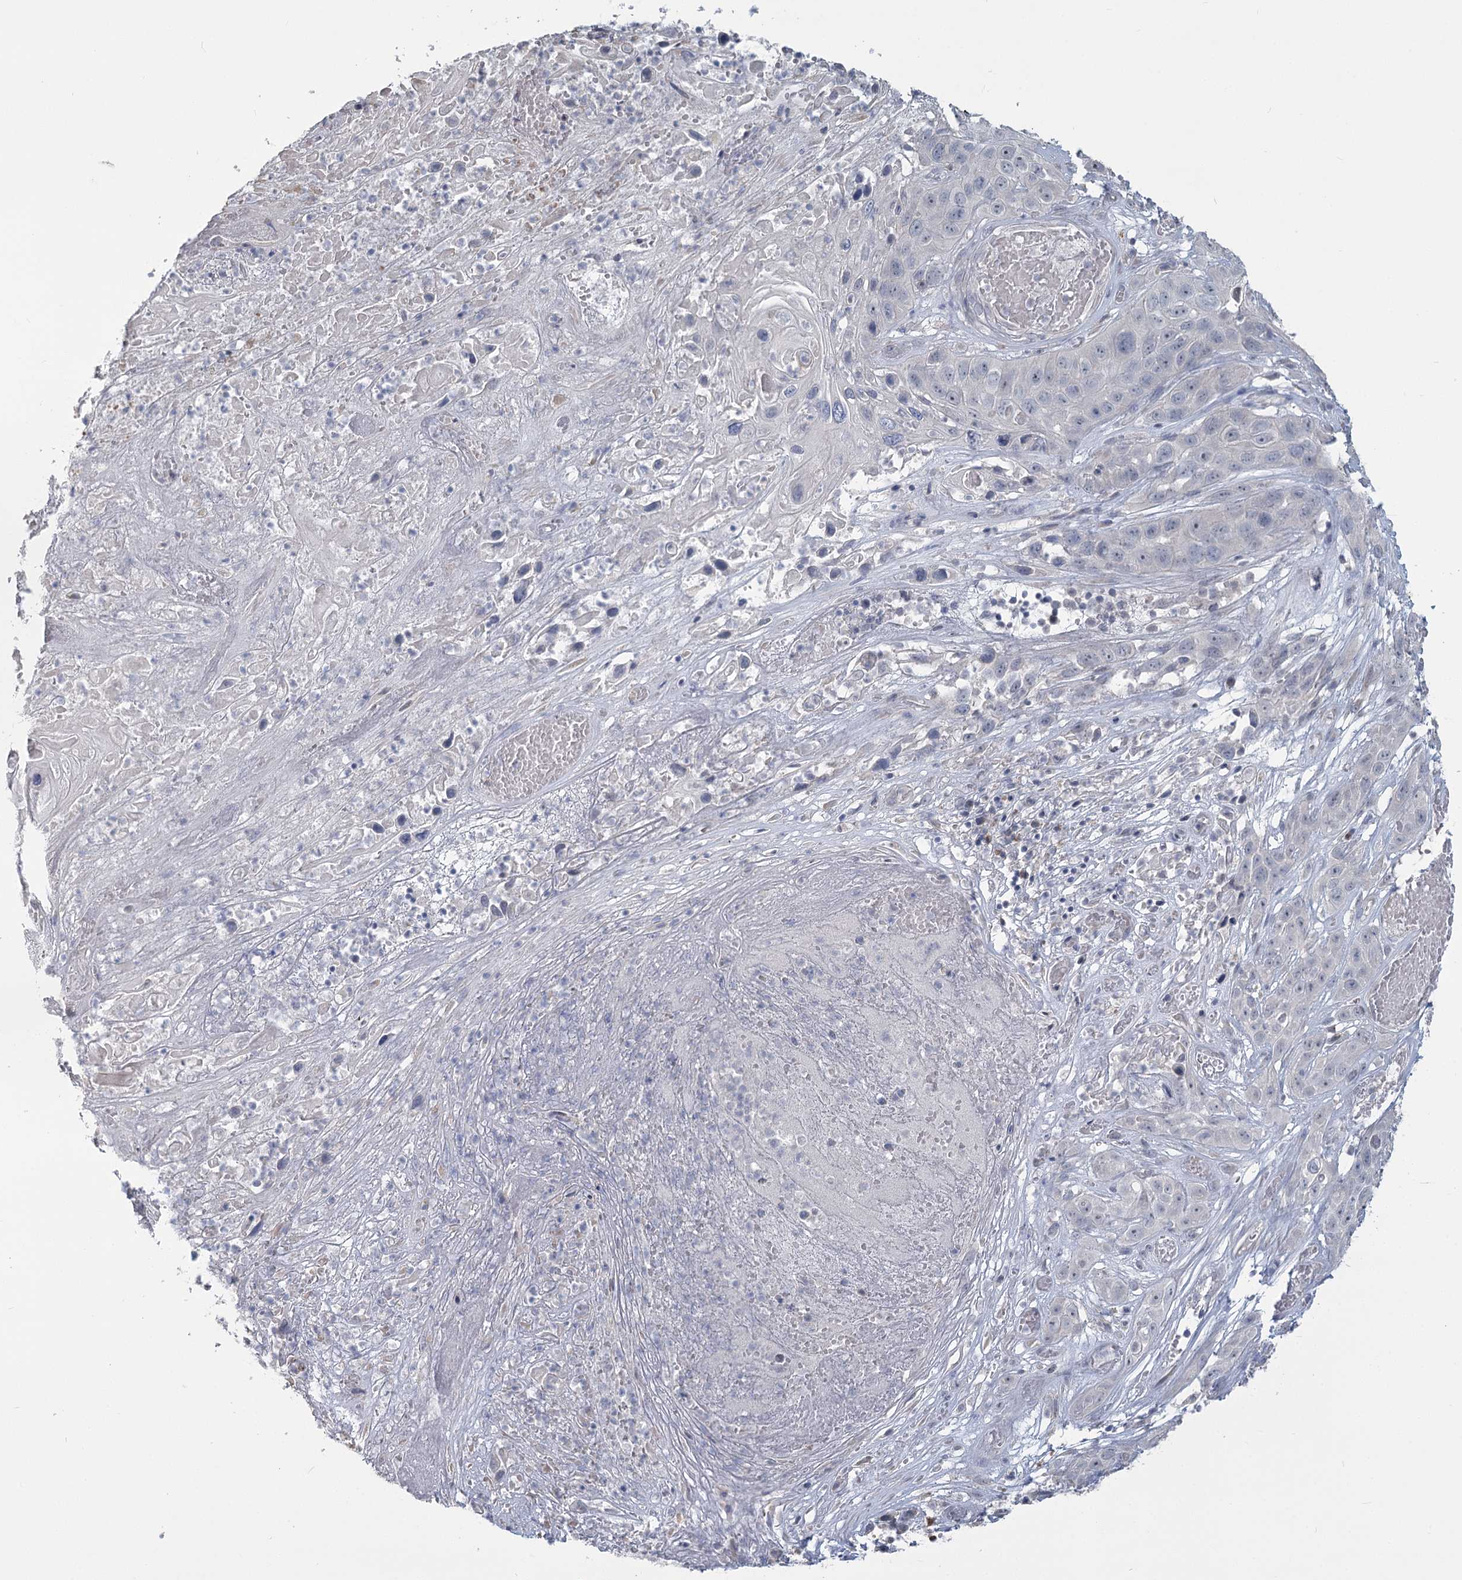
{"staining": {"intensity": "negative", "quantity": "none", "location": "none"}, "tissue": "skin cancer", "cell_type": "Tumor cells", "image_type": "cancer", "snomed": [{"axis": "morphology", "description": "Squamous cell carcinoma, NOS"}, {"axis": "topography", "description": "Skin"}], "caption": "Tumor cells show no significant protein staining in skin cancer. The staining is performed using DAB brown chromogen with nuclei counter-stained in using hematoxylin.", "gene": "SLC9A3", "patient": {"sex": "male", "age": 55}}